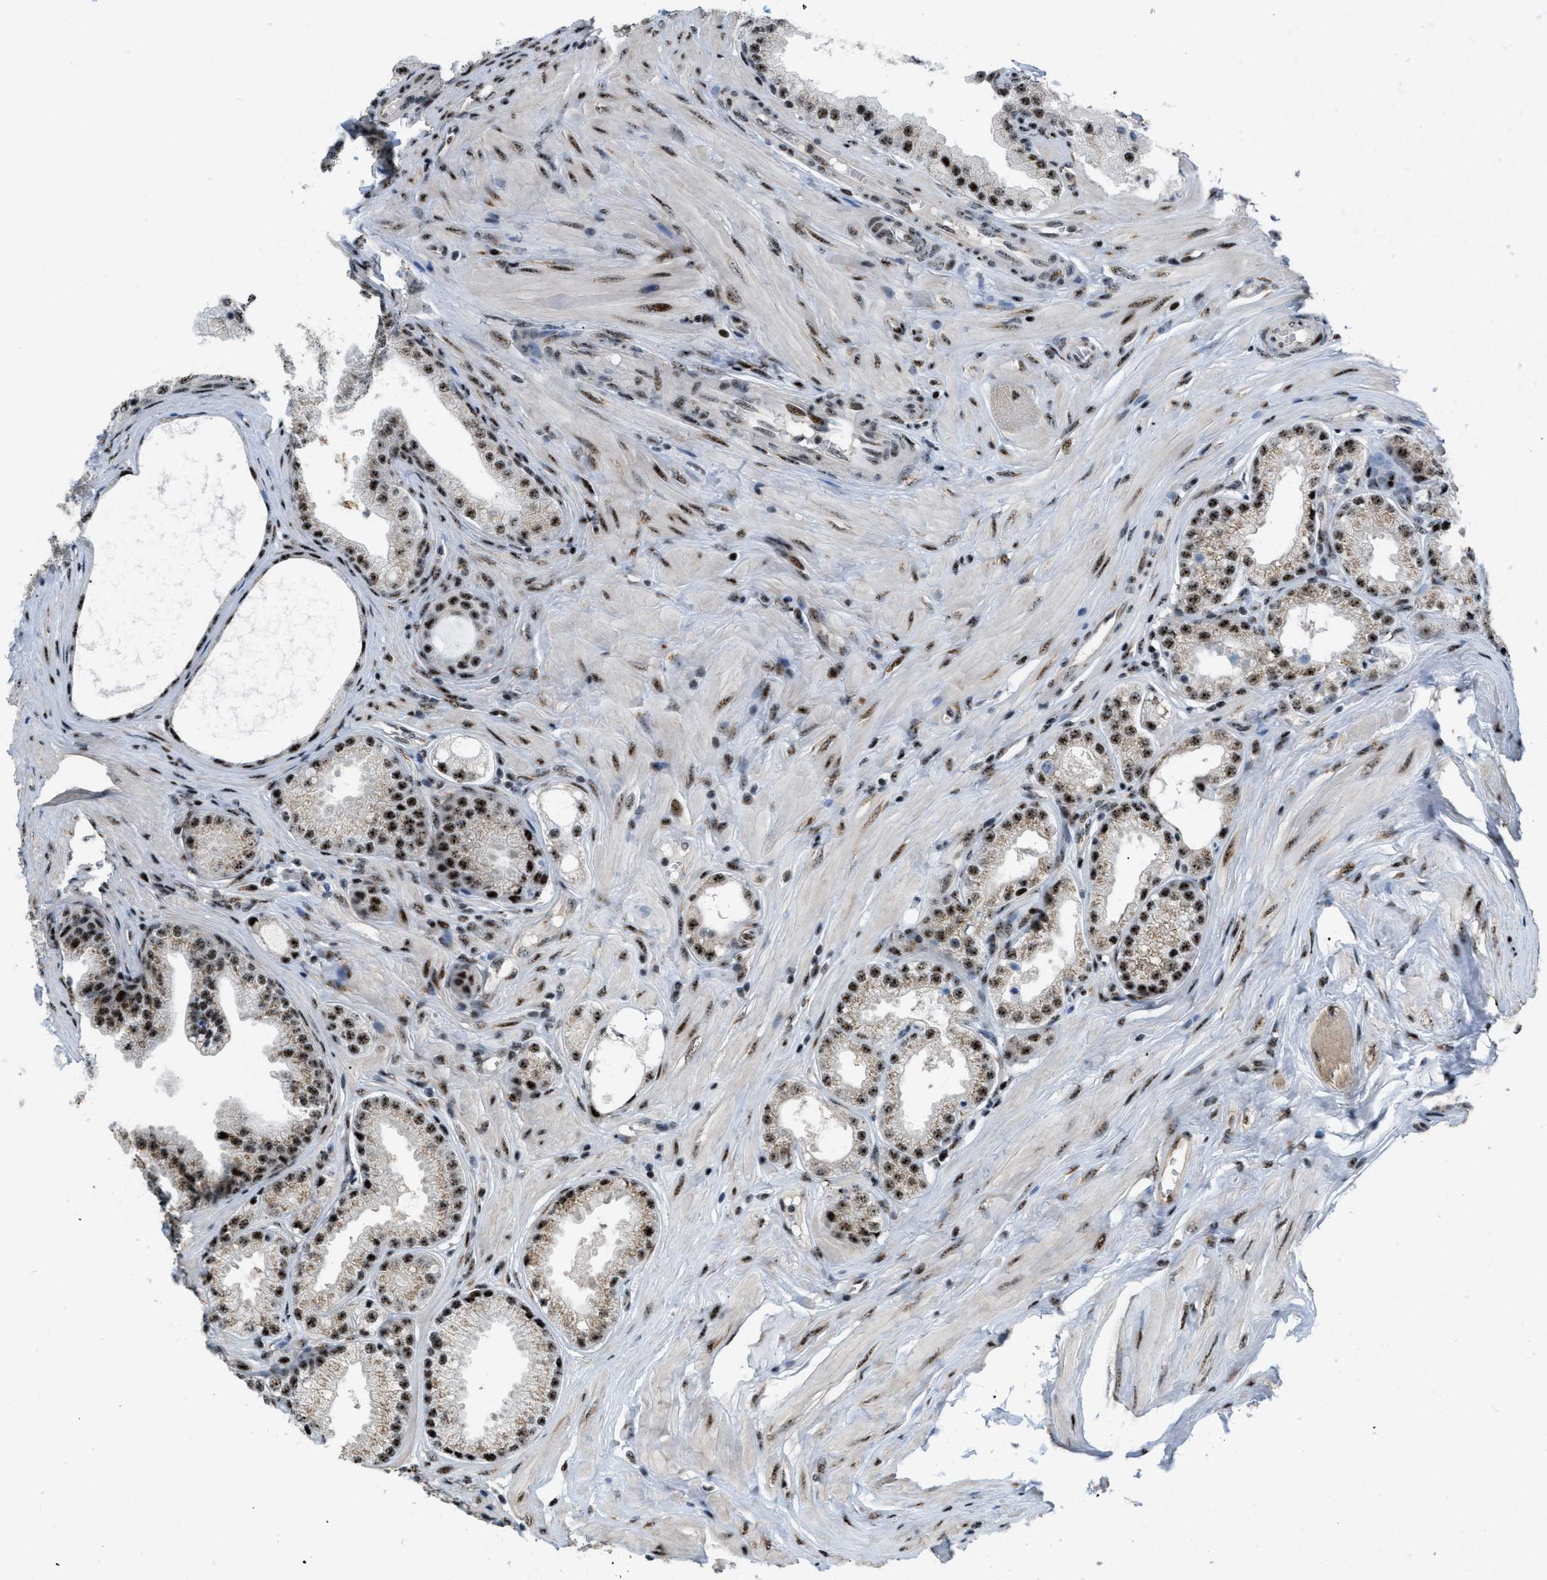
{"staining": {"intensity": "strong", "quantity": ">75%", "location": "nuclear"}, "tissue": "prostate cancer", "cell_type": "Tumor cells", "image_type": "cancer", "snomed": [{"axis": "morphology", "description": "Adenocarcinoma, Low grade"}, {"axis": "topography", "description": "Prostate"}], "caption": "Protein expression analysis of prostate cancer shows strong nuclear staining in approximately >75% of tumor cells.", "gene": "CDR2", "patient": {"sex": "male", "age": 57}}